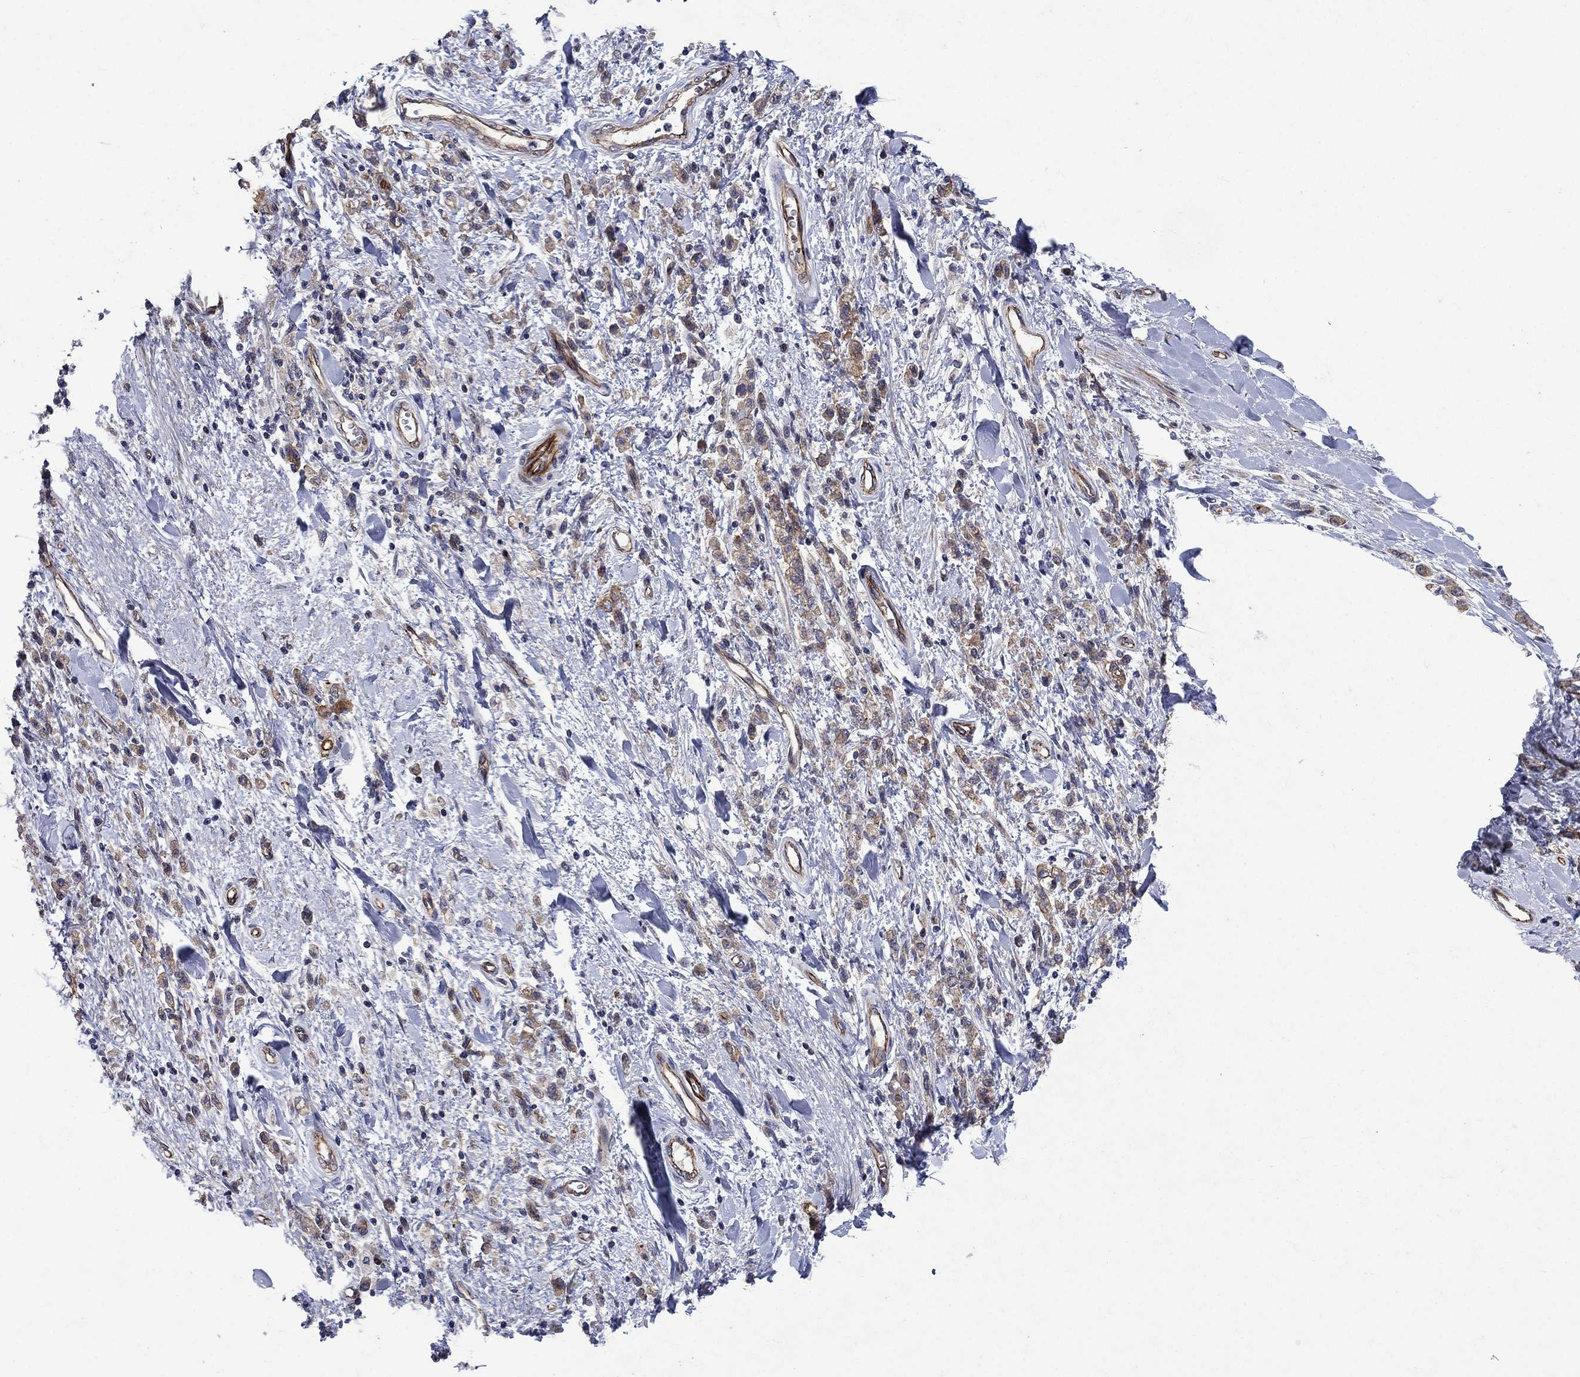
{"staining": {"intensity": "moderate", "quantity": ">75%", "location": "cytoplasmic/membranous"}, "tissue": "stomach cancer", "cell_type": "Tumor cells", "image_type": "cancer", "snomed": [{"axis": "morphology", "description": "Adenocarcinoma, NOS"}, {"axis": "topography", "description": "Stomach"}], "caption": "Immunohistochemistry image of neoplastic tissue: human adenocarcinoma (stomach) stained using immunohistochemistry (IHC) reveals medium levels of moderate protein expression localized specifically in the cytoplasmic/membranous of tumor cells, appearing as a cytoplasmic/membranous brown color.", "gene": "SLC7A1", "patient": {"sex": "male", "age": 77}}